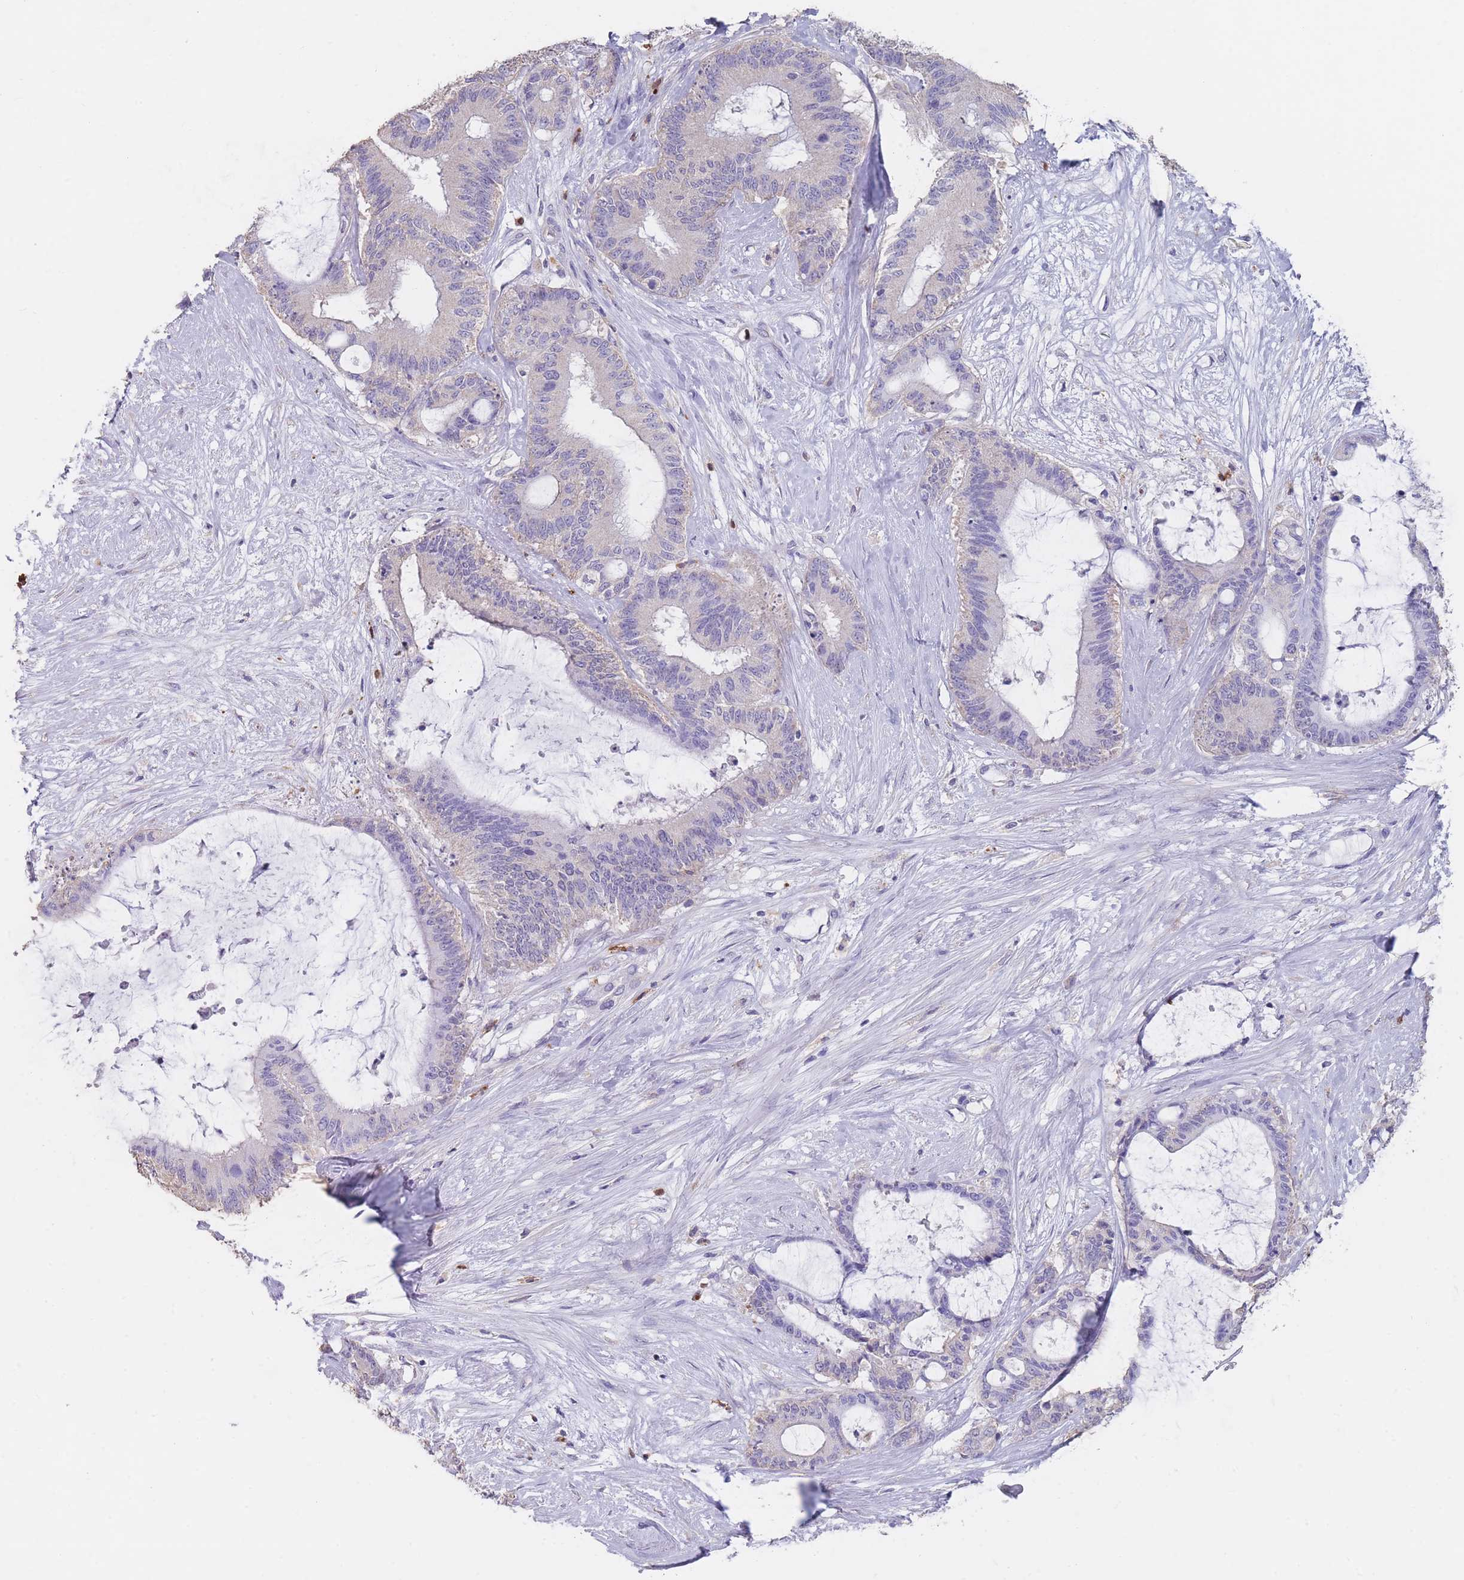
{"staining": {"intensity": "negative", "quantity": "none", "location": "none"}, "tissue": "liver cancer", "cell_type": "Tumor cells", "image_type": "cancer", "snomed": [{"axis": "morphology", "description": "Normal tissue, NOS"}, {"axis": "morphology", "description": "Cholangiocarcinoma"}, {"axis": "topography", "description": "Liver"}, {"axis": "topography", "description": "Peripheral nerve tissue"}], "caption": "Liver cholangiocarcinoma stained for a protein using immunohistochemistry reveals no expression tumor cells.", "gene": "CLEC12A", "patient": {"sex": "female", "age": 73}}